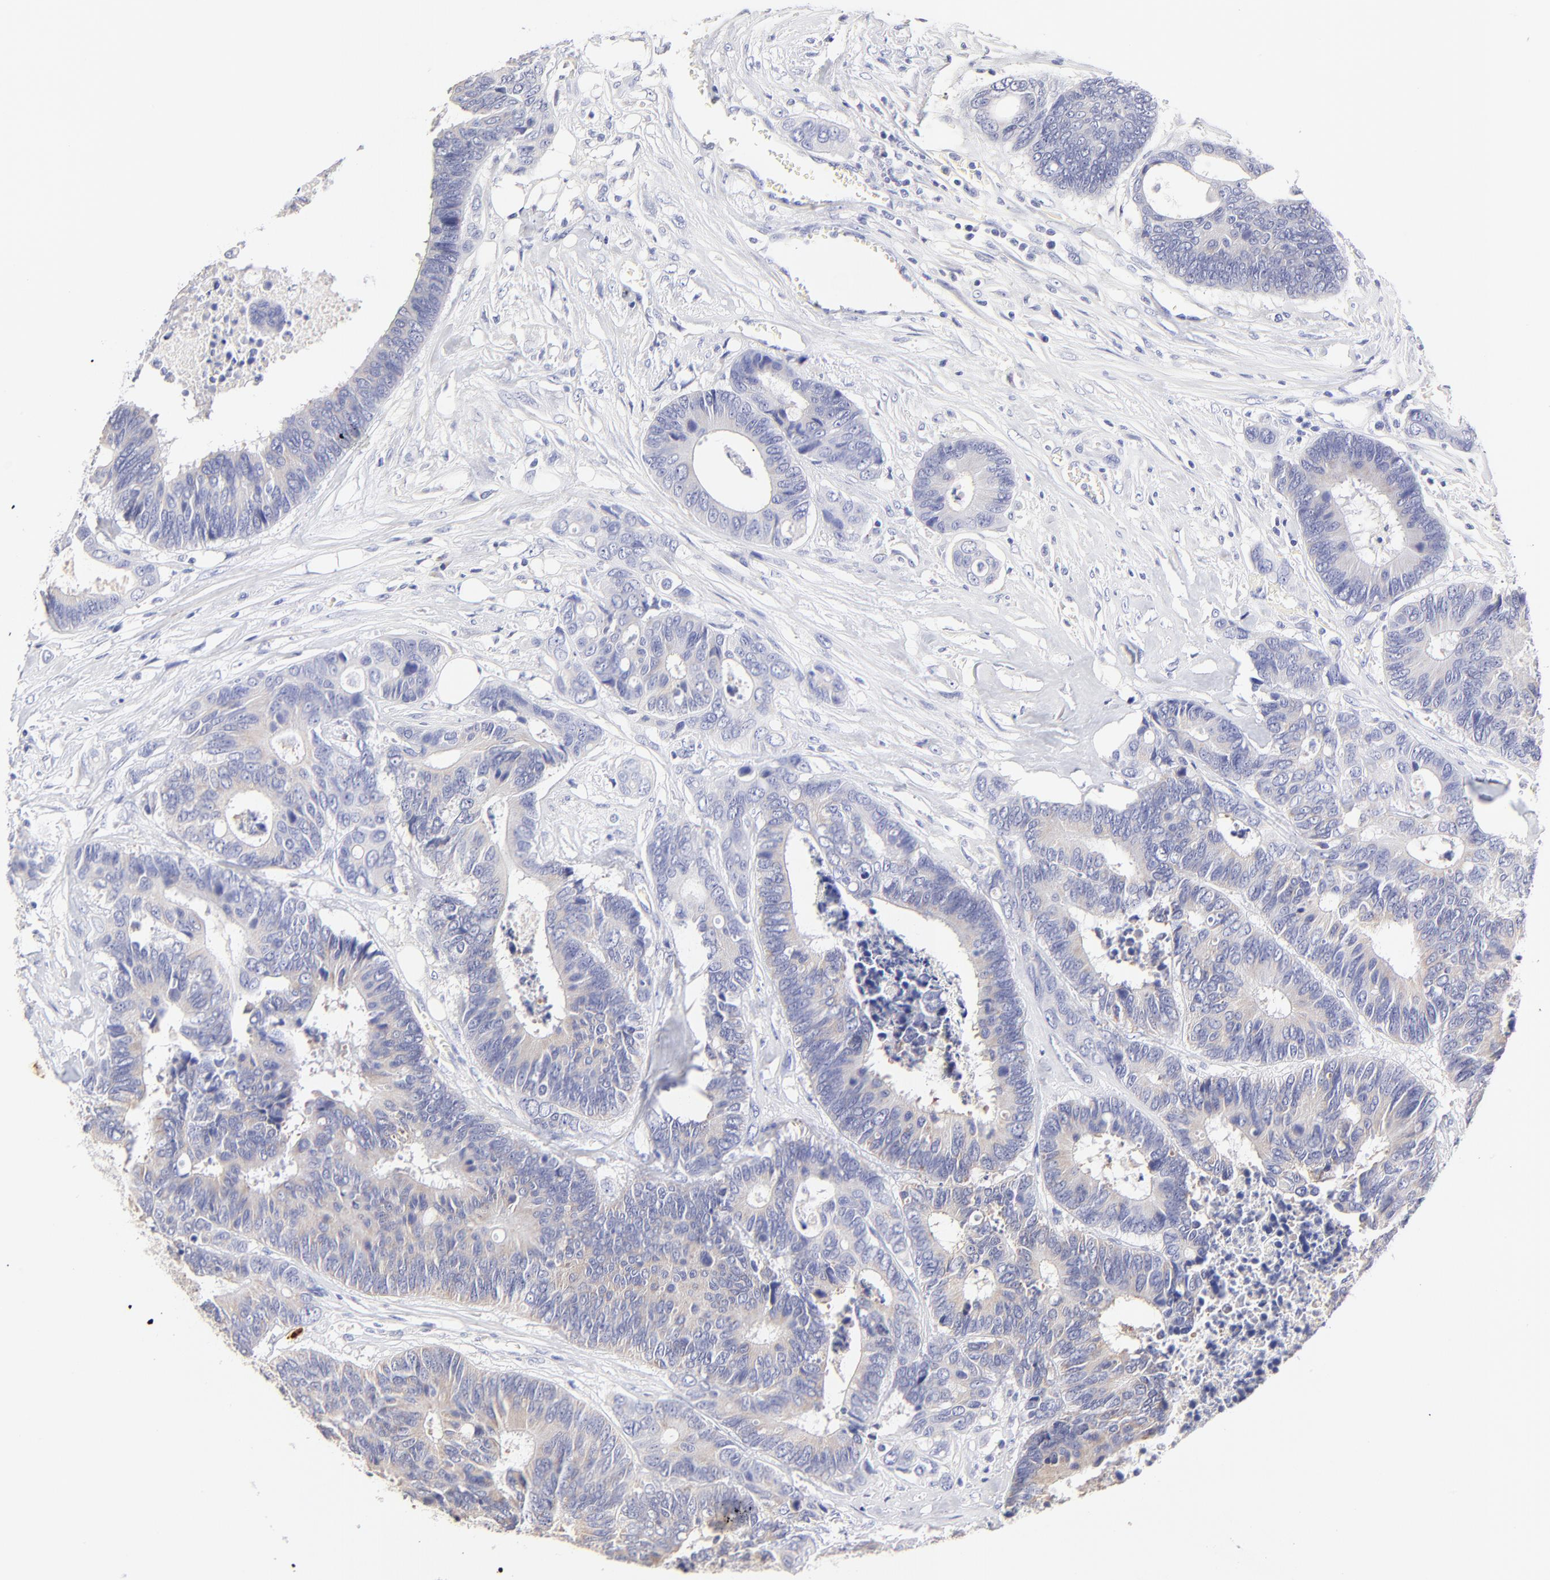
{"staining": {"intensity": "weak", "quantity": "25%-75%", "location": "cytoplasmic/membranous"}, "tissue": "colorectal cancer", "cell_type": "Tumor cells", "image_type": "cancer", "snomed": [{"axis": "morphology", "description": "Adenocarcinoma, NOS"}, {"axis": "topography", "description": "Rectum"}], "caption": "An immunohistochemistry (IHC) micrograph of neoplastic tissue is shown. Protein staining in brown shows weak cytoplasmic/membranous positivity in colorectal cancer (adenocarcinoma) within tumor cells. (IHC, brightfield microscopy, high magnification).", "gene": "ASB9", "patient": {"sex": "male", "age": 55}}